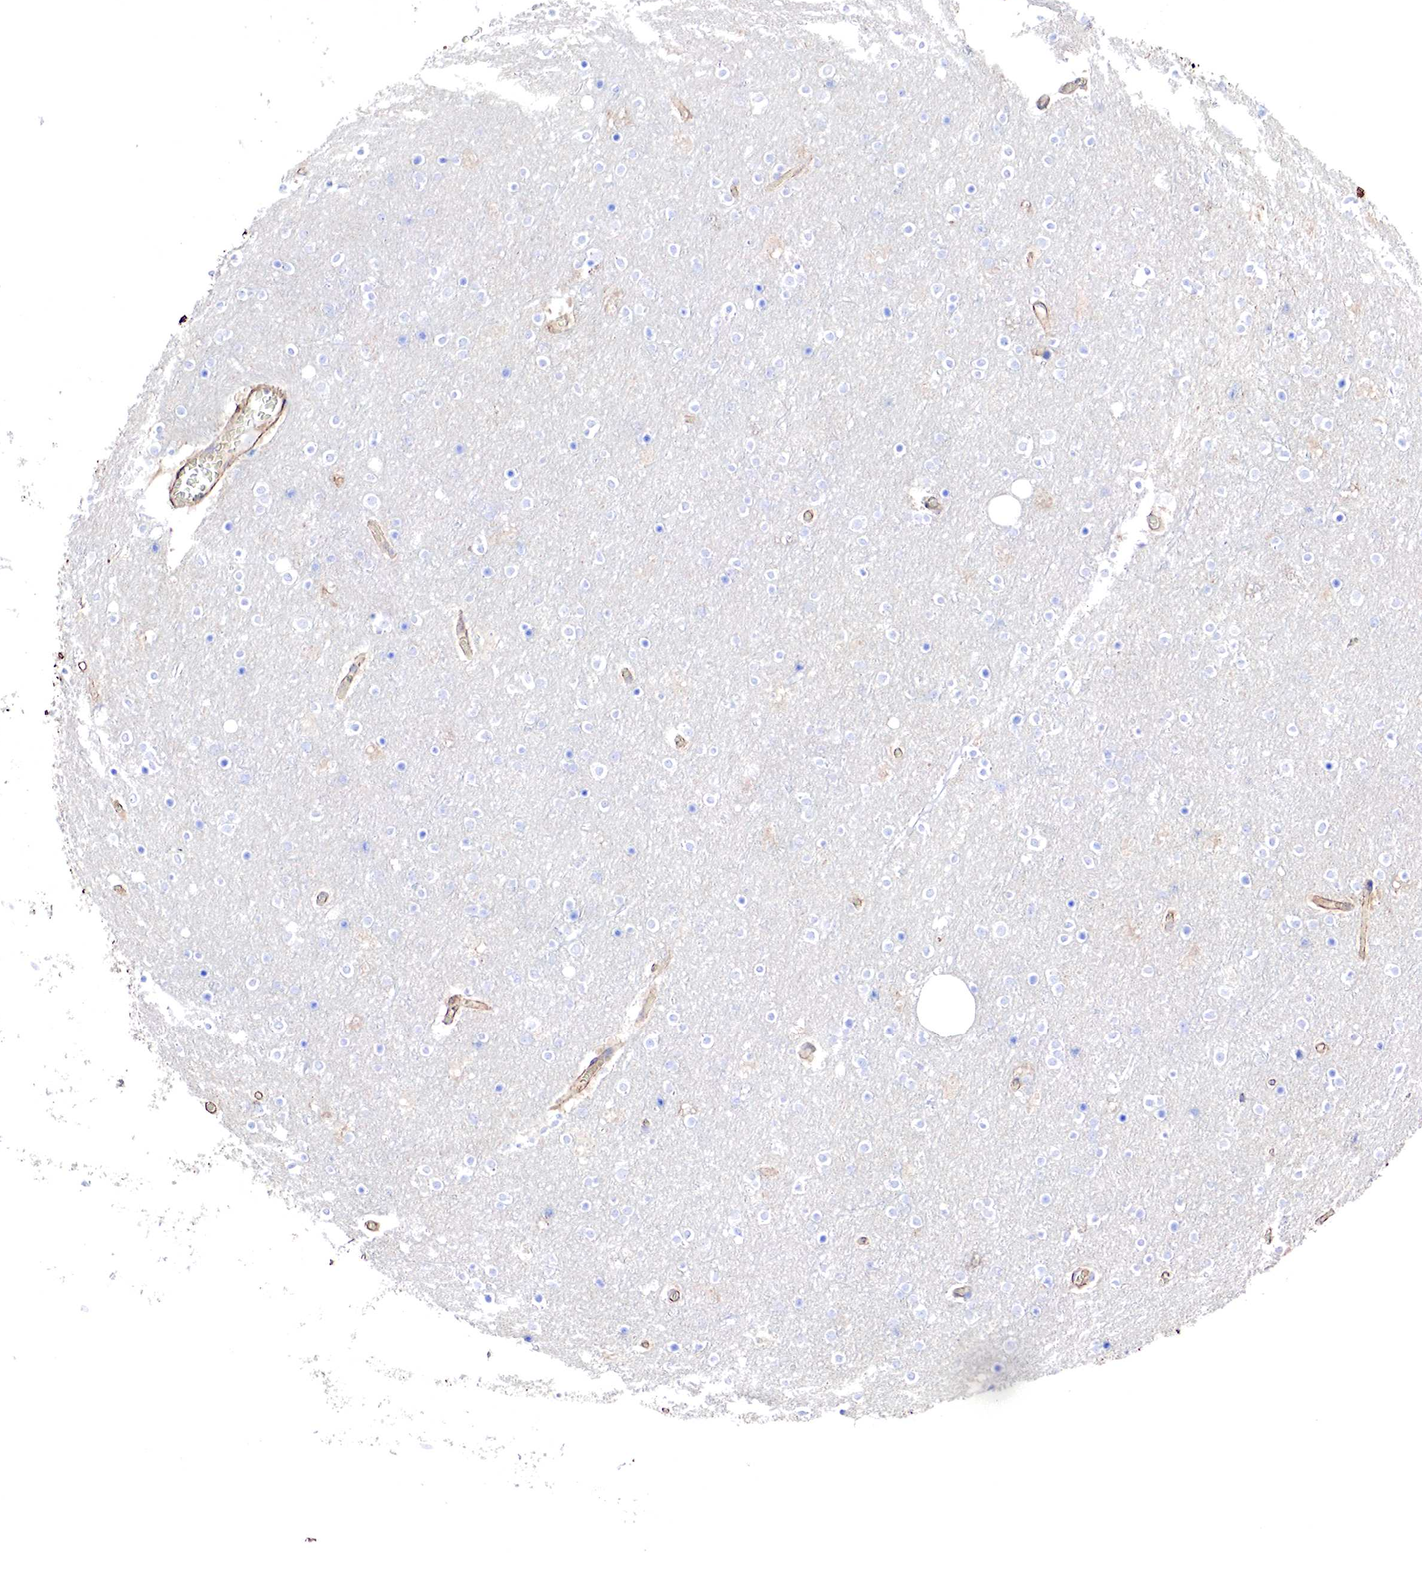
{"staining": {"intensity": "moderate", "quantity": ">75%", "location": "cytoplasmic/membranous"}, "tissue": "cerebral cortex", "cell_type": "Endothelial cells", "image_type": "normal", "snomed": [{"axis": "morphology", "description": "Normal tissue, NOS"}, {"axis": "topography", "description": "Cerebral cortex"}], "caption": "Immunohistochemical staining of benign human cerebral cortex displays moderate cytoplasmic/membranous protein staining in approximately >75% of endothelial cells. (brown staining indicates protein expression, while blue staining denotes nuclei).", "gene": "TPM1", "patient": {"sex": "female", "age": 54}}